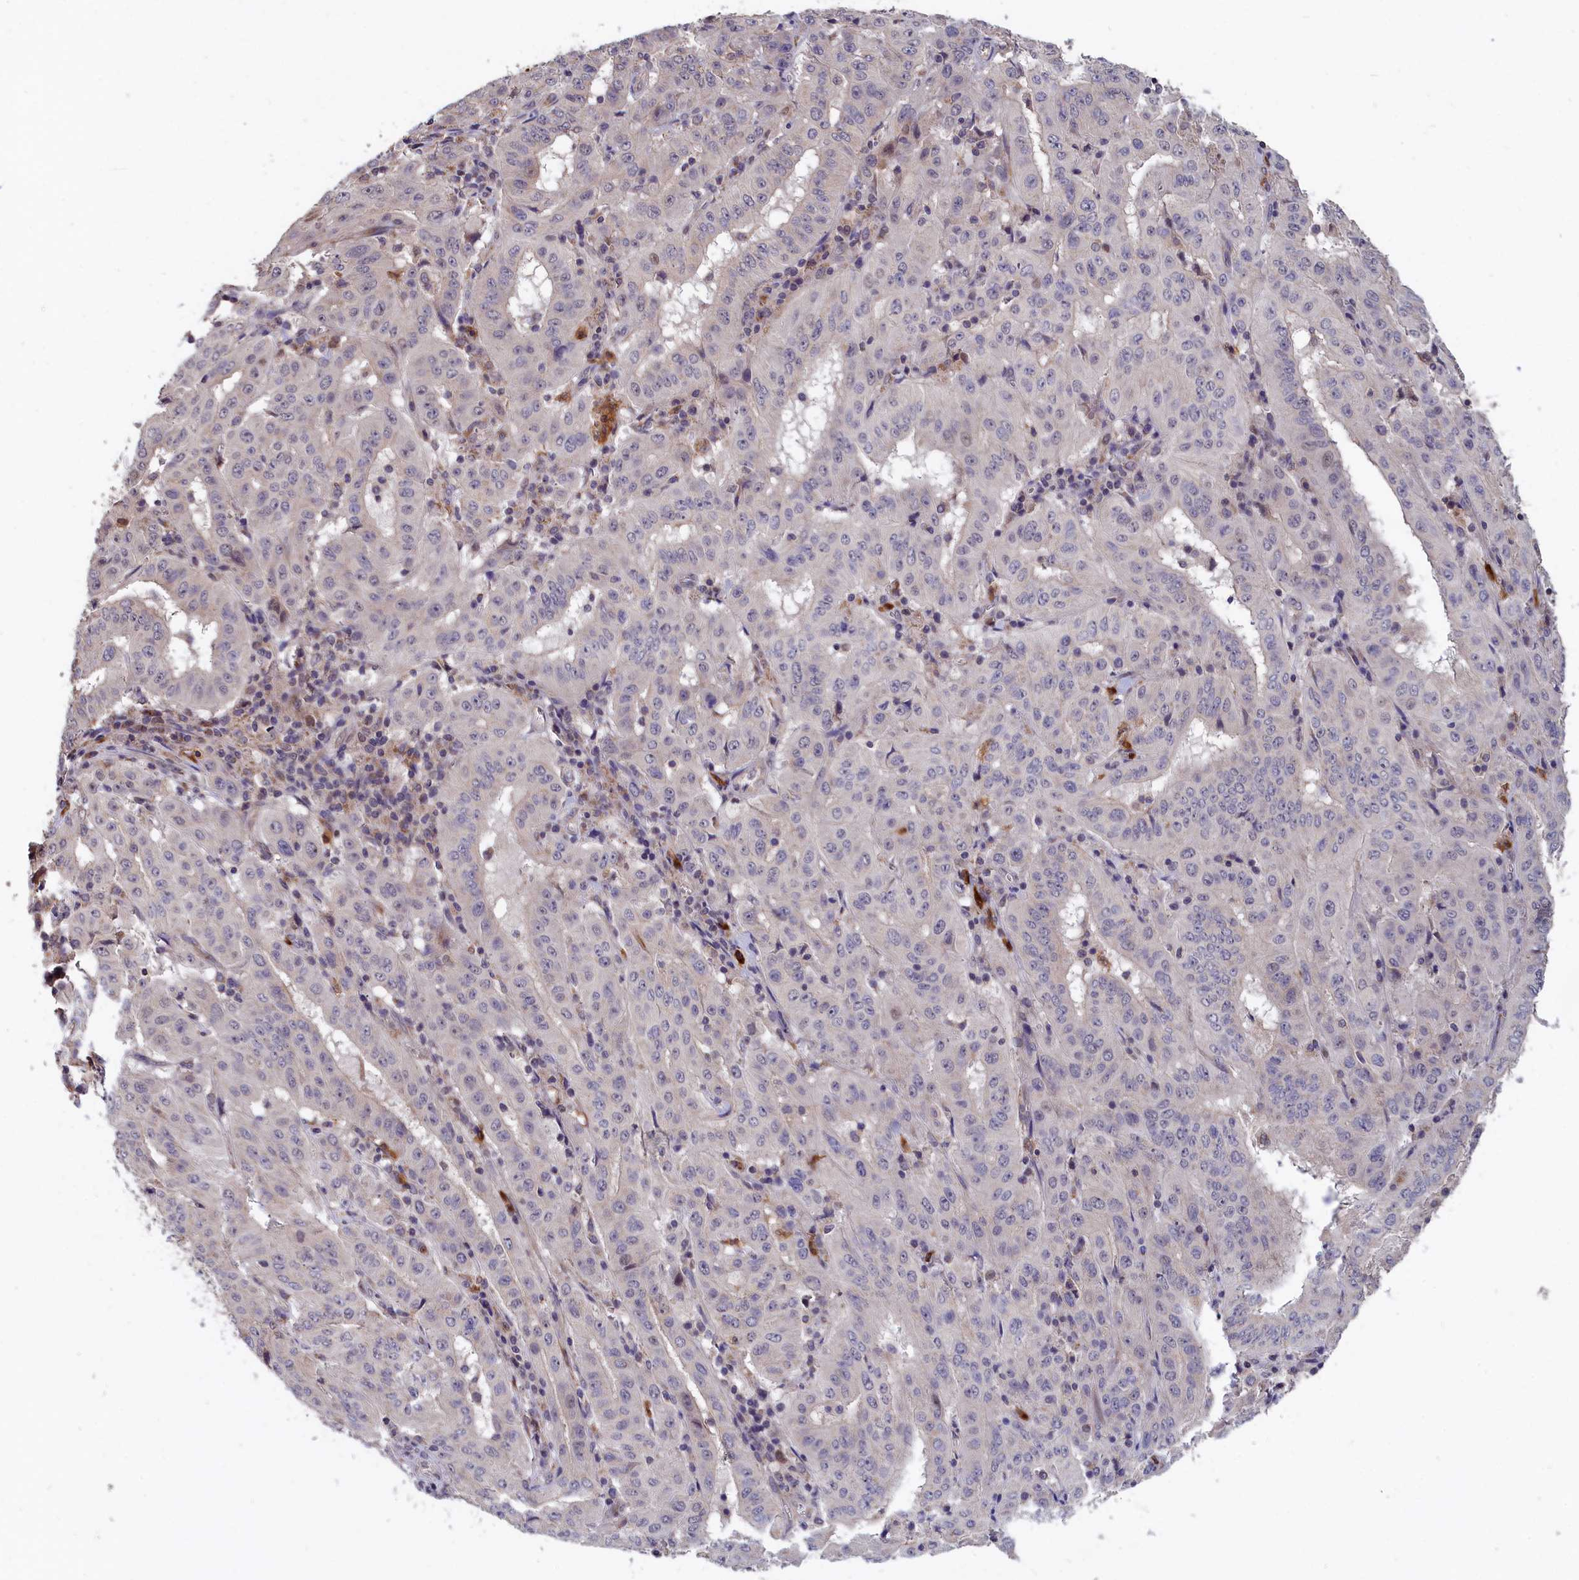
{"staining": {"intensity": "negative", "quantity": "none", "location": "none"}, "tissue": "pancreatic cancer", "cell_type": "Tumor cells", "image_type": "cancer", "snomed": [{"axis": "morphology", "description": "Adenocarcinoma, NOS"}, {"axis": "topography", "description": "Pancreas"}], "caption": "A high-resolution histopathology image shows IHC staining of pancreatic cancer (adenocarcinoma), which reveals no significant staining in tumor cells.", "gene": "EPB41L4B", "patient": {"sex": "male", "age": 63}}